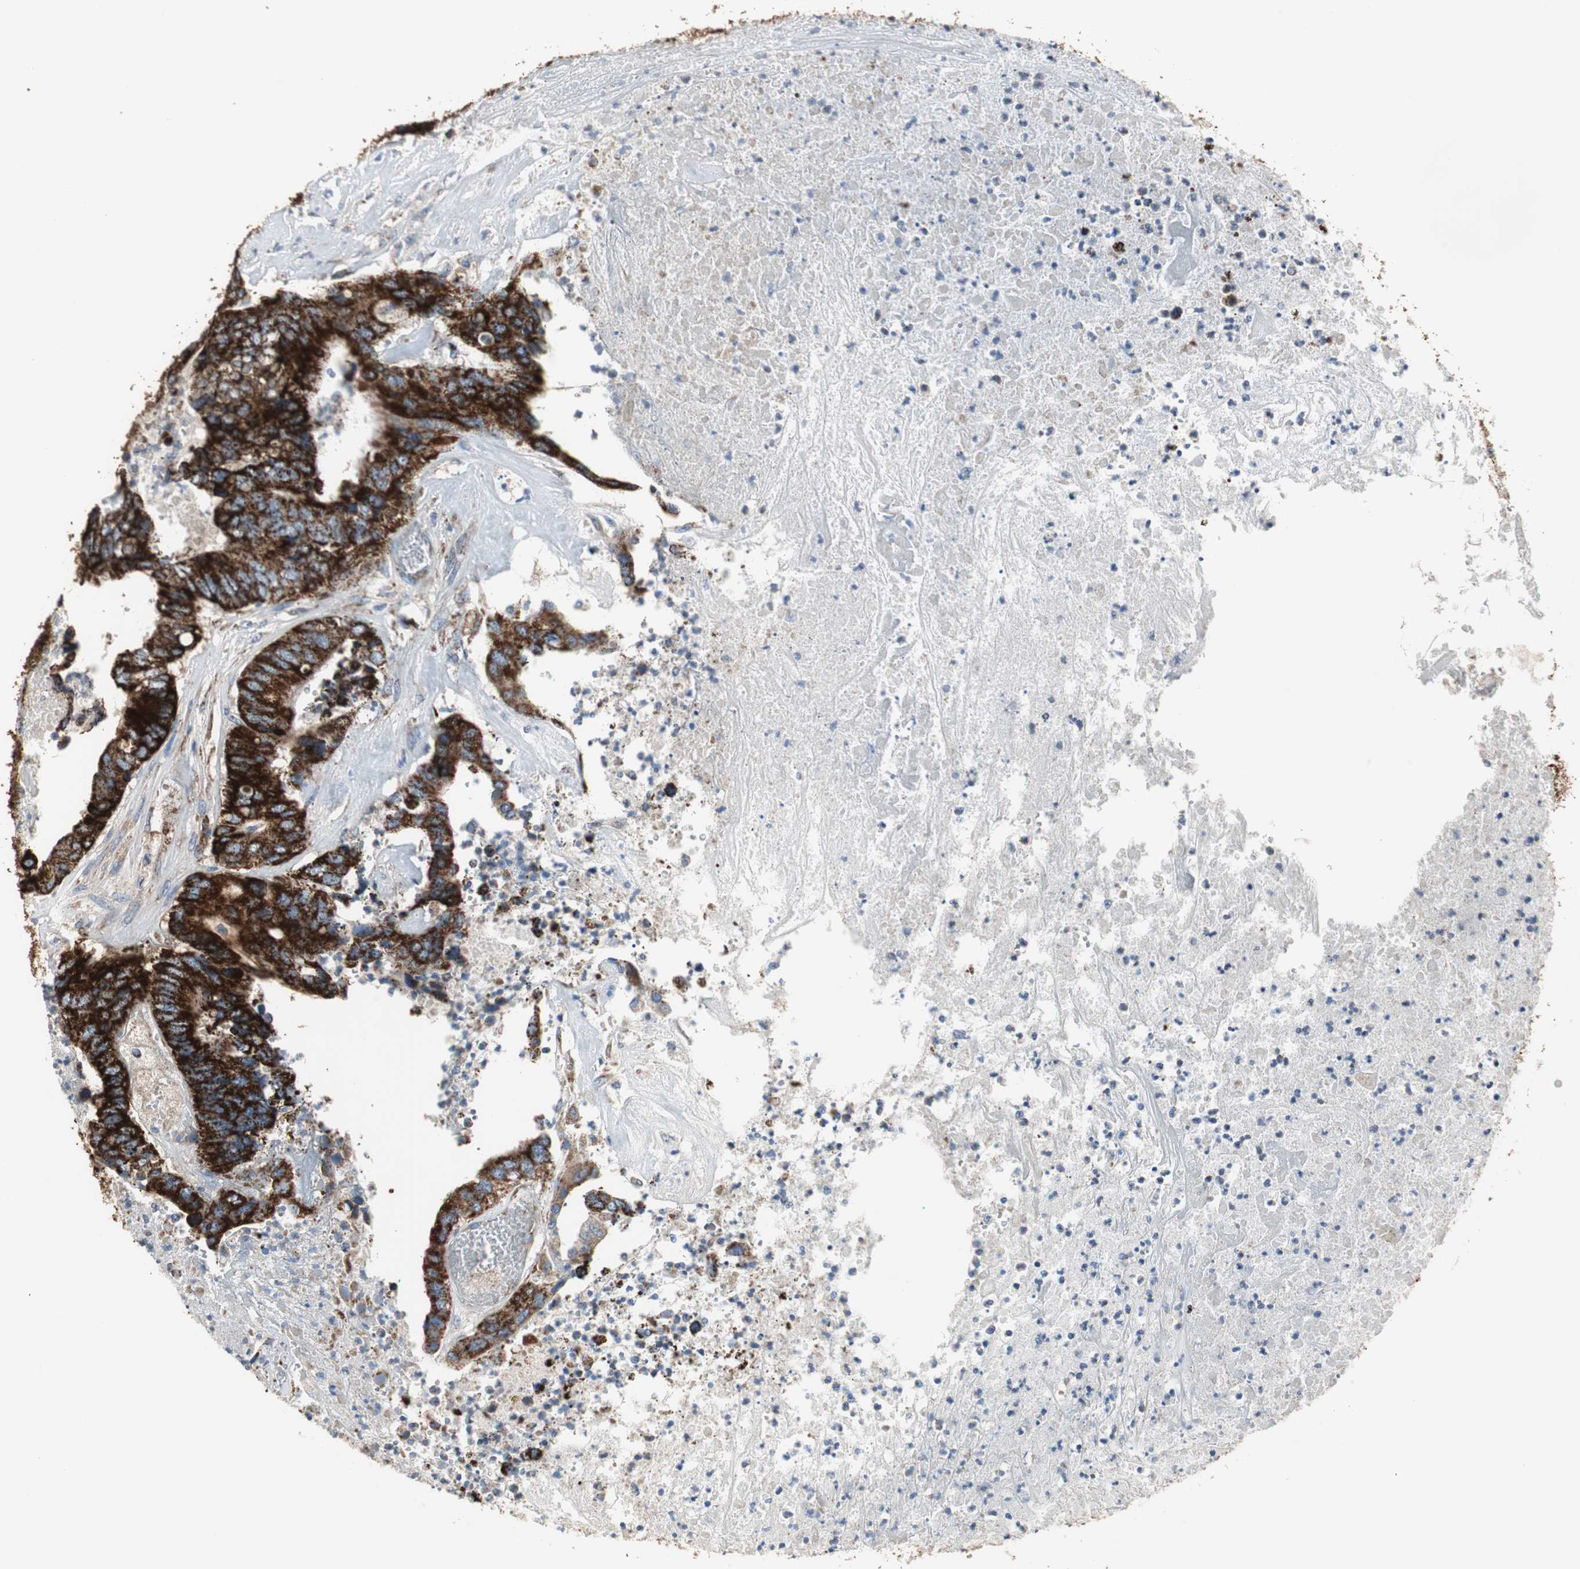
{"staining": {"intensity": "strong", "quantity": ">75%", "location": "cytoplasmic/membranous"}, "tissue": "colorectal cancer", "cell_type": "Tumor cells", "image_type": "cancer", "snomed": [{"axis": "morphology", "description": "Adenocarcinoma, NOS"}, {"axis": "topography", "description": "Rectum"}], "caption": "Adenocarcinoma (colorectal) stained with immunohistochemistry reveals strong cytoplasmic/membranous staining in approximately >75% of tumor cells.", "gene": "TST", "patient": {"sex": "male", "age": 55}}